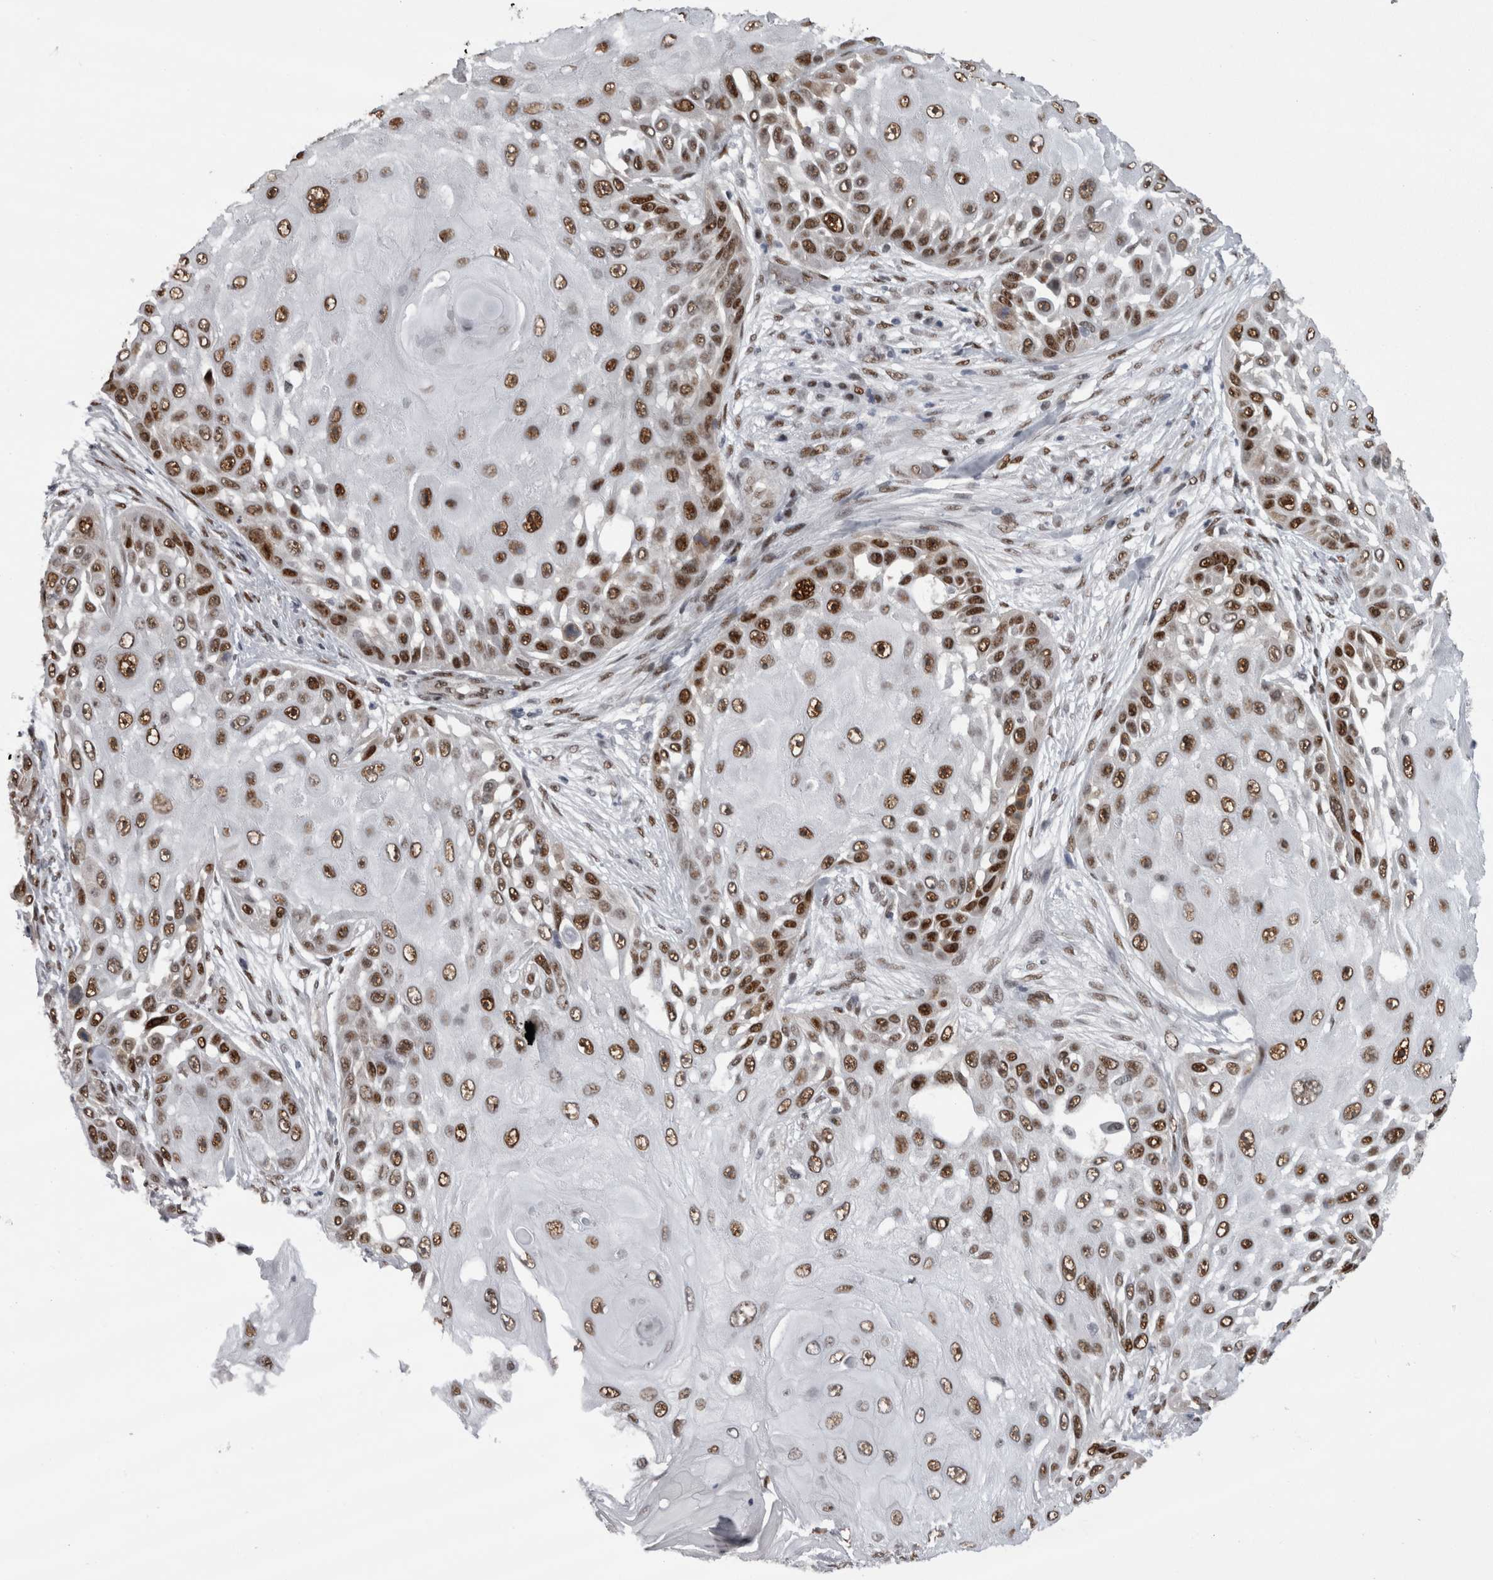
{"staining": {"intensity": "strong", "quantity": ">75%", "location": "nuclear"}, "tissue": "skin cancer", "cell_type": "Tumor cells", "image_type": "cancer", "snomed": [{"axis": "morphology", "description": "Squamous cell carcinoma, NOS"}, {"axis": "topography", "description": "Skin"}], "caption": "Skin cancer (squamous cell carcinoma) was stained to show a protein in brown. There is high levels of strong nuclear positivity in approximately >75% of tumor cells. The protein is stained brown, and the nuclei are stained in blue (DAB IHC with brightfield microscopy, high magnification).", "gene": "C1orf54", "patient": {"sex": "female", "age": 44}}